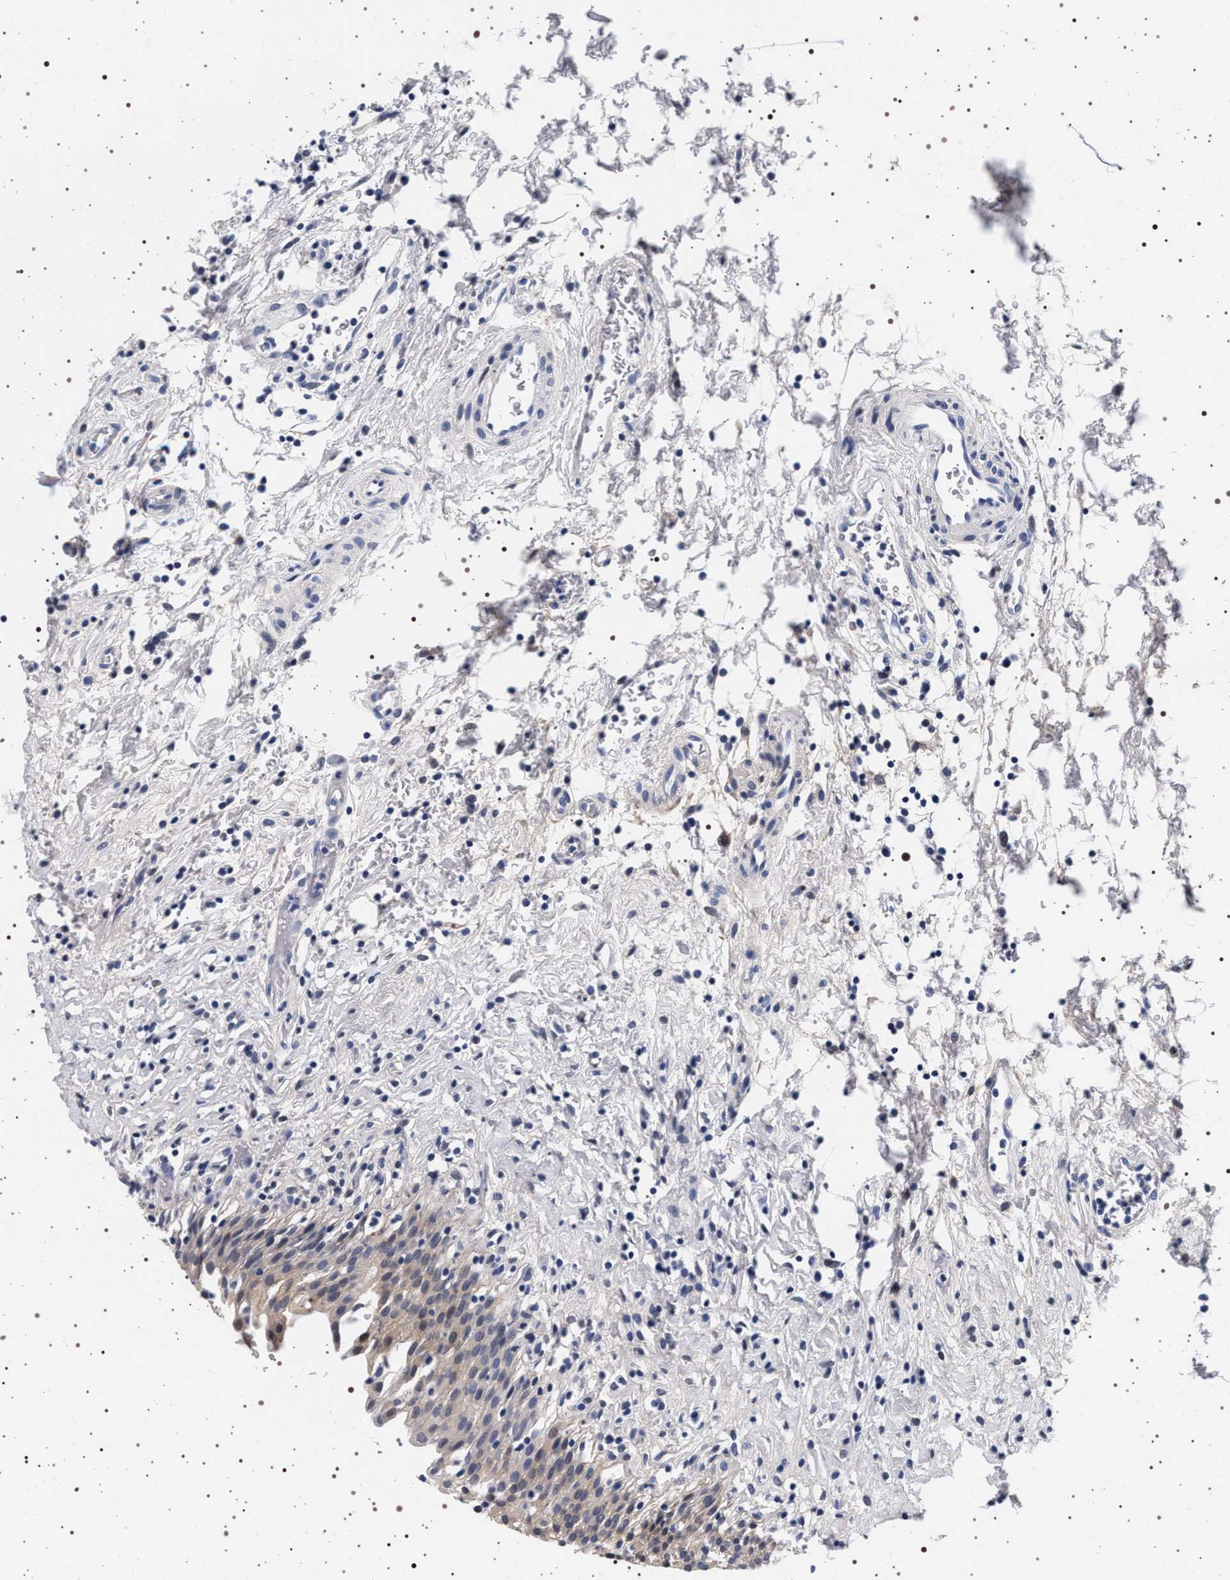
{"staining": {"intensity": "weak", "quantity": "<25%", "location": "cytoplasmic/membranous"}, "tissue": "urinary bladder", "cell_type": "Urothelial cells", "image_type": "normal", "snomed": [{"axis": "morphology", "description": "Normal tissue, NOS"}, {"axis": "topography", "description": "Urinary bladder"}], "caption": "Immunohistochemistry photomicrograph of normal urinary bladder: human urinary bladder stained with DAB demonstrates no significant protein expression in urothelial cells.", "gene": "MAPK10", "patient": {"sex": "male", "age": 51}}